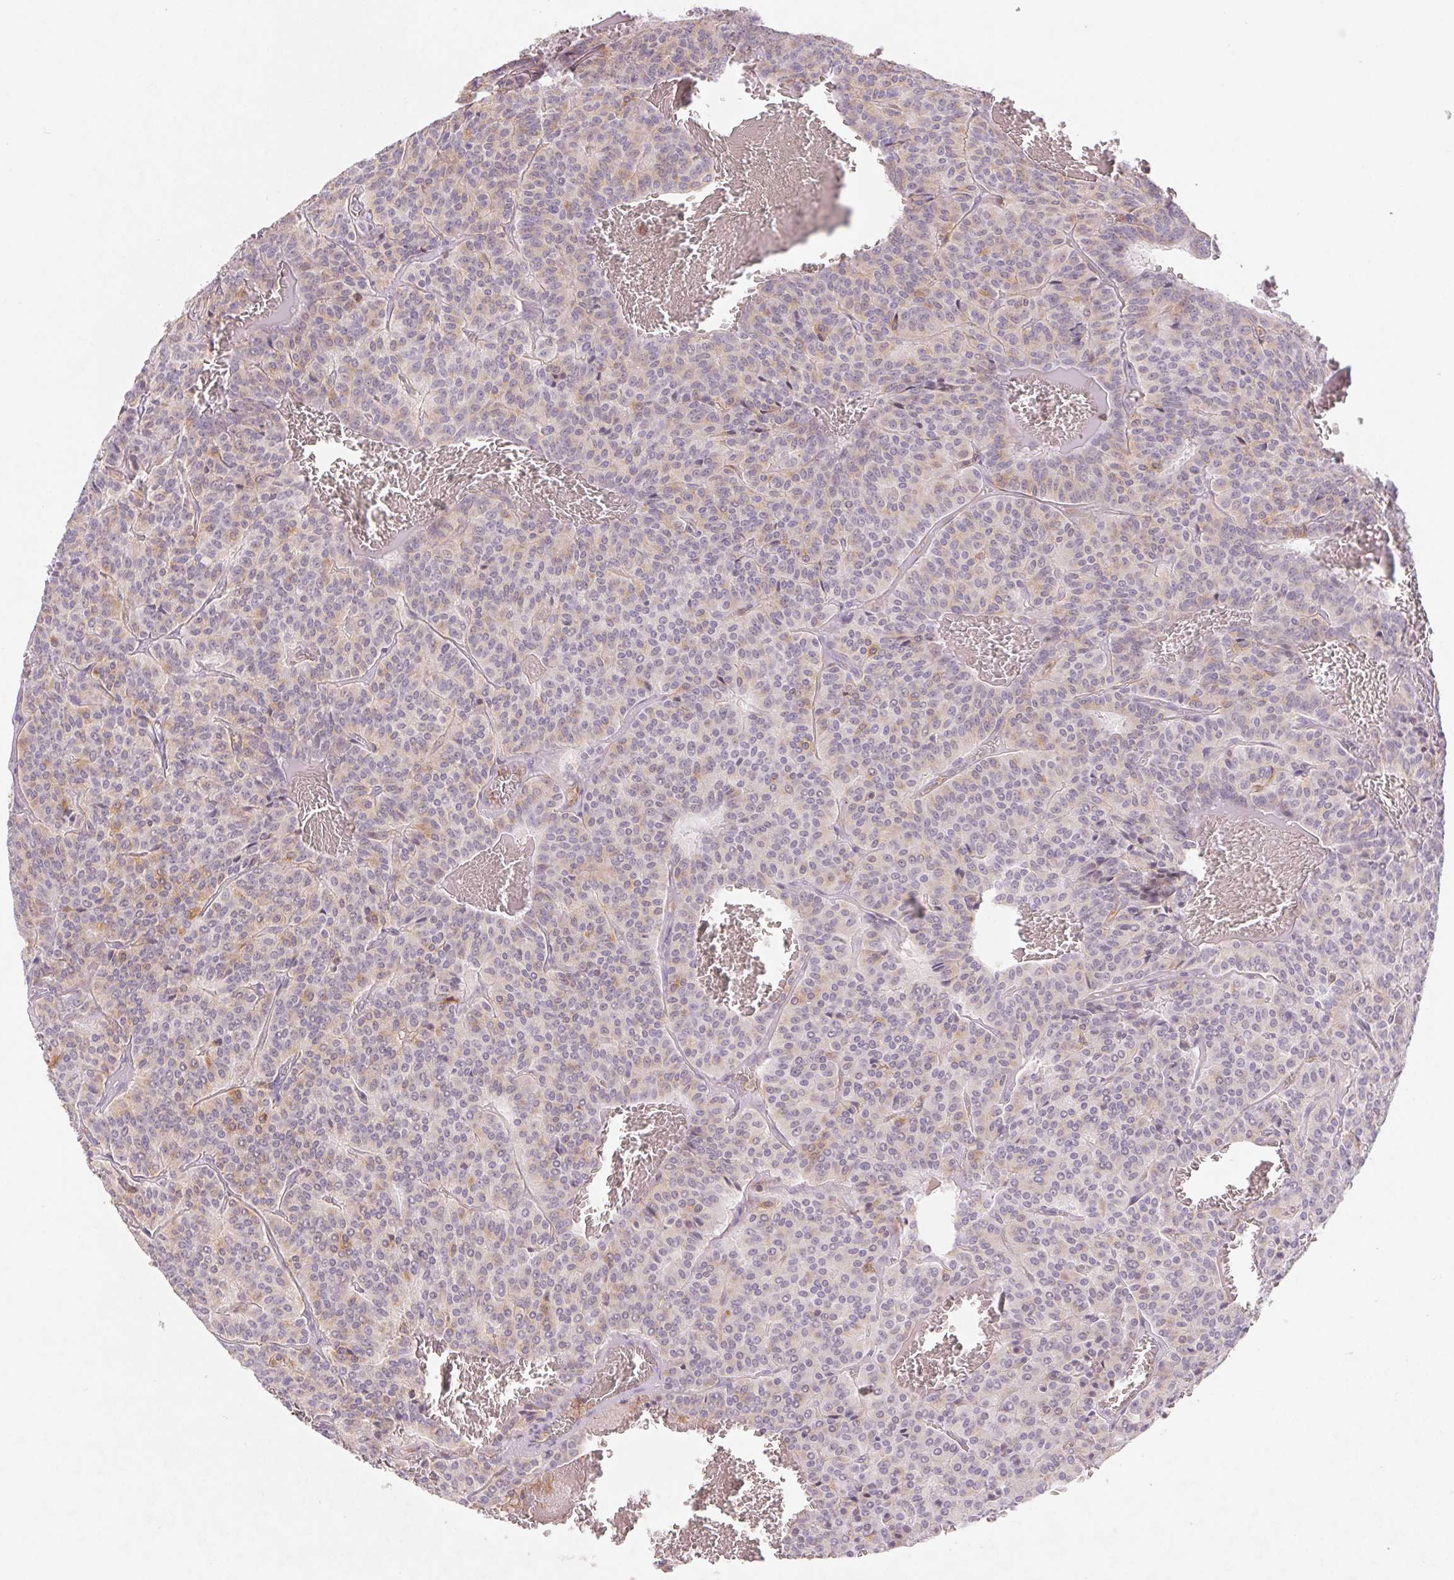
{"staining": {"intensity": "weak", "quantity": "<25%", "location": "cytoplasmic/membranous"}, "tissue": "carcinoid", "cell_type": "Tumor cells", "image_type": "cancer", "snomed": [{"axis": "morphology", "description": "Carcinoid, malignant, NOS"}, {"axis": "topography", "description": "Lung"}], "caption": "A high-resolution histopathology image shows immunohistochemistry staining of malignant carcinoid, which exhibits no significant staining in tumor cells. Nuclei are stained in blue.", "gene": "KIF26A", "patient": {"sex": "male", "age": 70}}